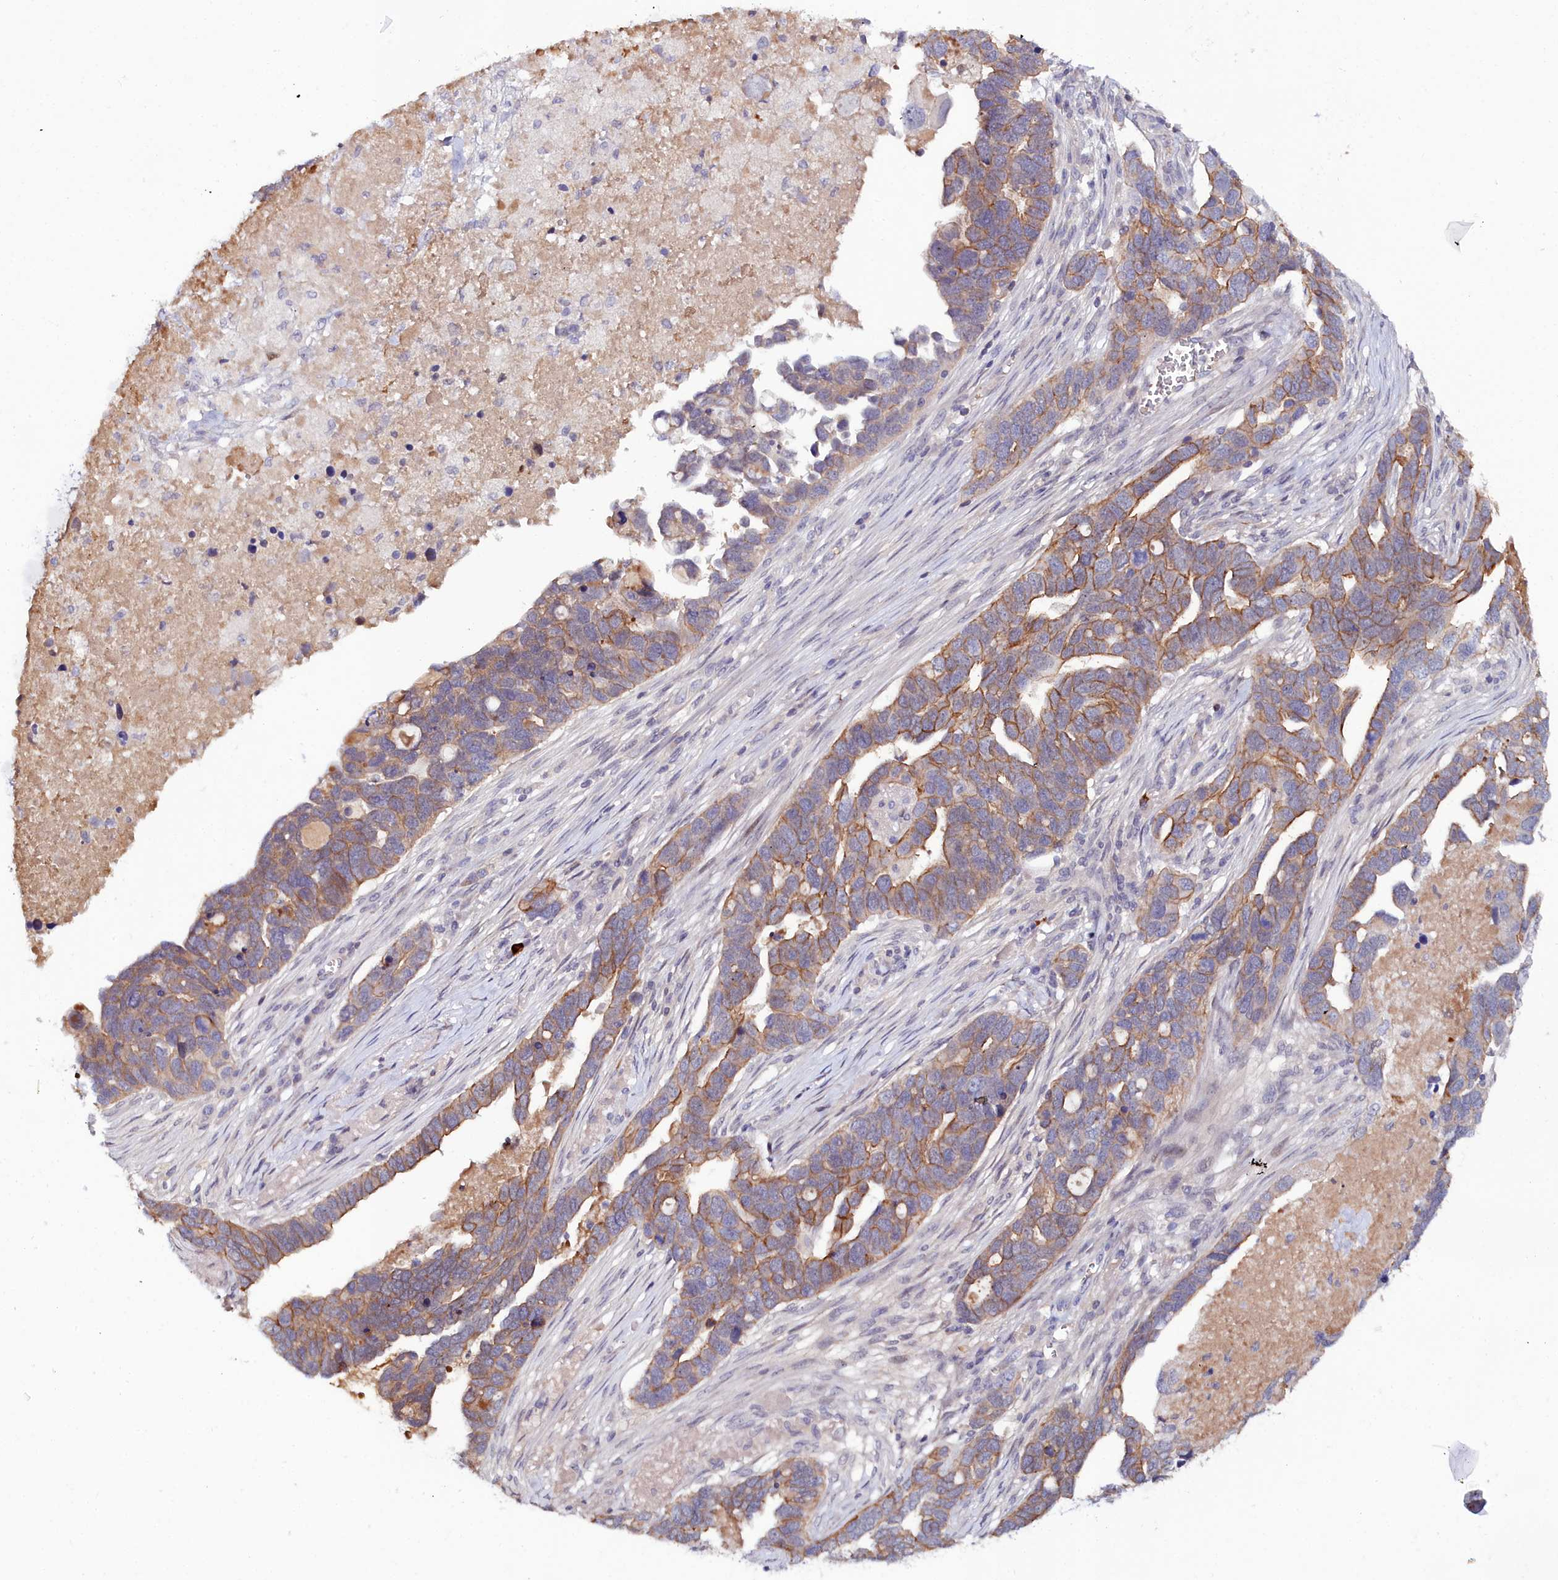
{"staining": {"intensity": "moderate", "quantity": "25%-75%", "location": "cytoplasmic/membranous"}, "tissue": "ovarian cancer", "cell_type": "Tumor cells", "image_type": "cancer", "snomed": [{"axis": "morphology", "description": "Cystadenocarcinoma, serous, NOS"}, {"axis": "topography", "description": "Ovary"}], "caption": "A brown stain highlights moderate cytoplasmic/membranous staining of a protein in serous cystadenocarcinoma (ovarian) tumor cells.", "gene": "KCTD18", "patient": {"sex": "female", "age": 54}}